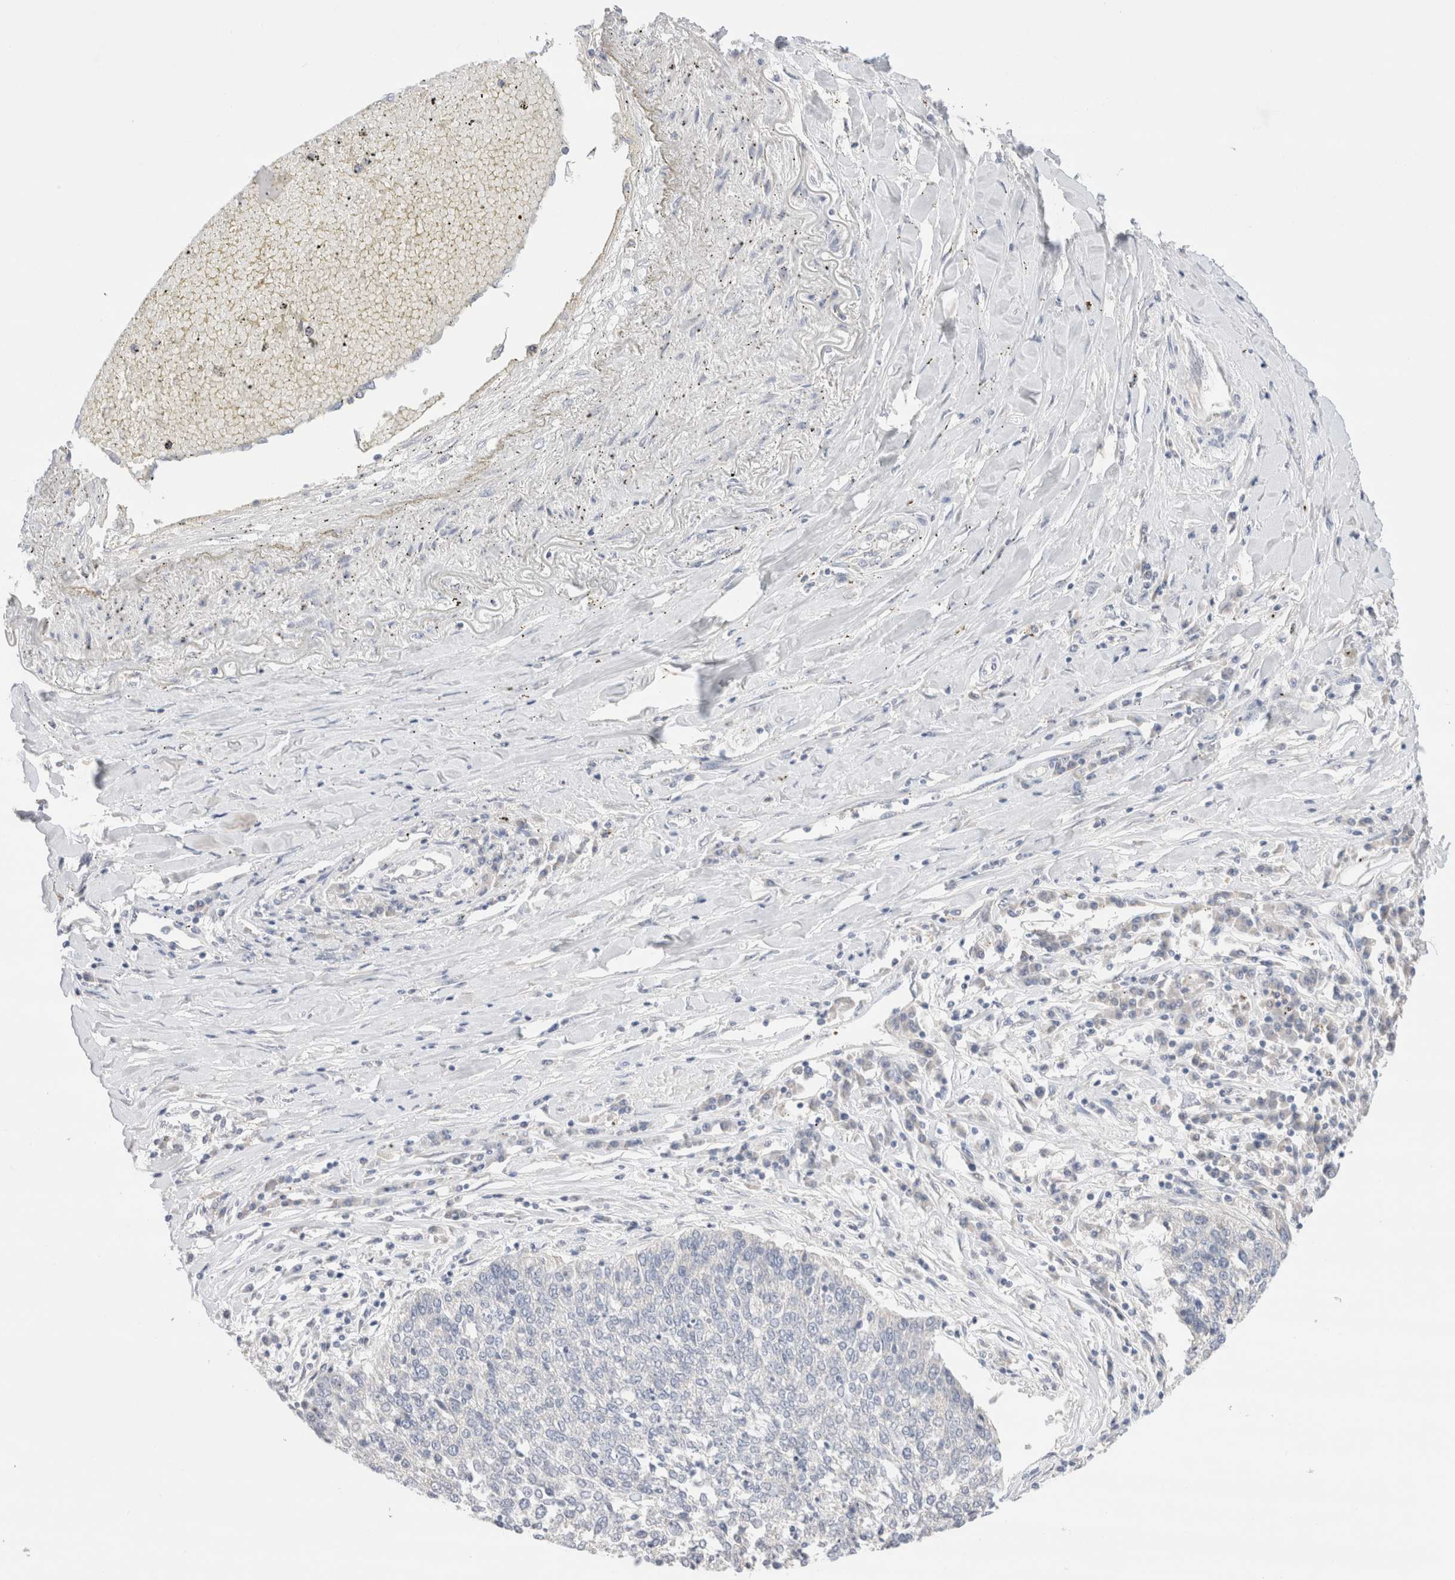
{"staining": {"intensity": "negative", "quantity": "none", "location": "none"}, "tissue": "lung cancer", "cell_type": "Tumor cells", "image_type": "cancer", "snomed": [{"axis": "morphology", "description": "Normal tissue, NOS"}, {"axis": "morphology", "description": "Squamous cell carcinoma, NOS"}, {"axis": "topography", "description": "Cartilage tissue"}, {"axis": "topography", "description": "Bronchus"}, {"axis": "topography", "description": "Lung"}, {"axis": "topography", "description": "Peripheral nerve tissue"}], "caption": "An image of squamous cell carcinoma (lung) stained for a protein shows no brown staining in tumor cells.", "gene": "SPATA20", "patient": {"sex": "female", "age": 49}}